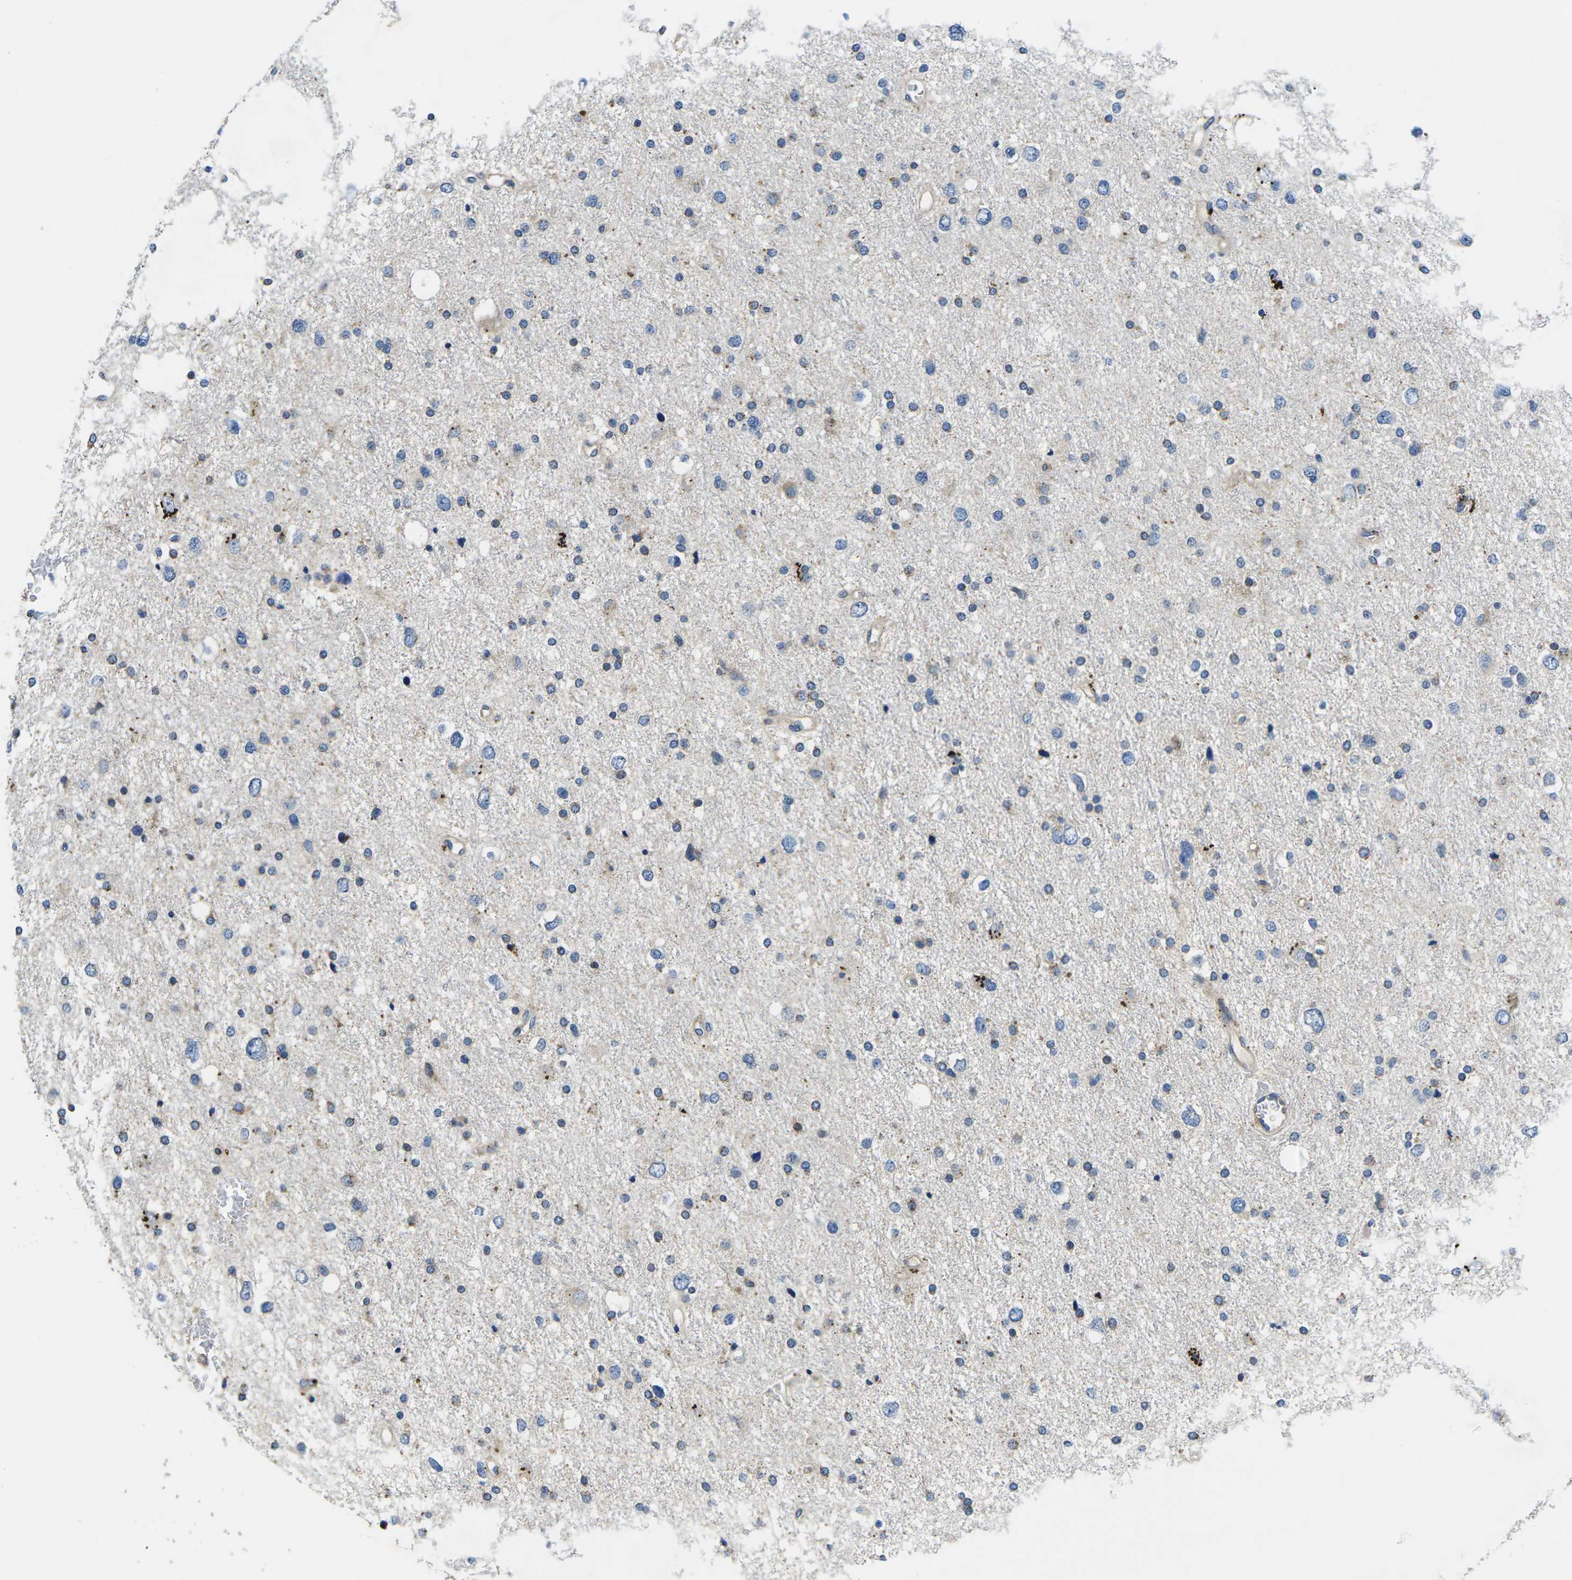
{"staining": {"intensity": "negative", "quantity": "none", "location": "none"}, "tissue": "glioma", "cell_type": "Tumor cells", "image_type": "cancer", "snomed": [{"axis": "morphology", "description": "Glioma, malignant, Low grade"}, {"axis": "topography", "description": "Brain"}], "caption": "High power microscopy photomicrograph of an IHC micrograph of glioma, revealing no significant positivity in tumor cells.", "gene": "PLCE1", "patient": {"sex": "female", "age": 37}}